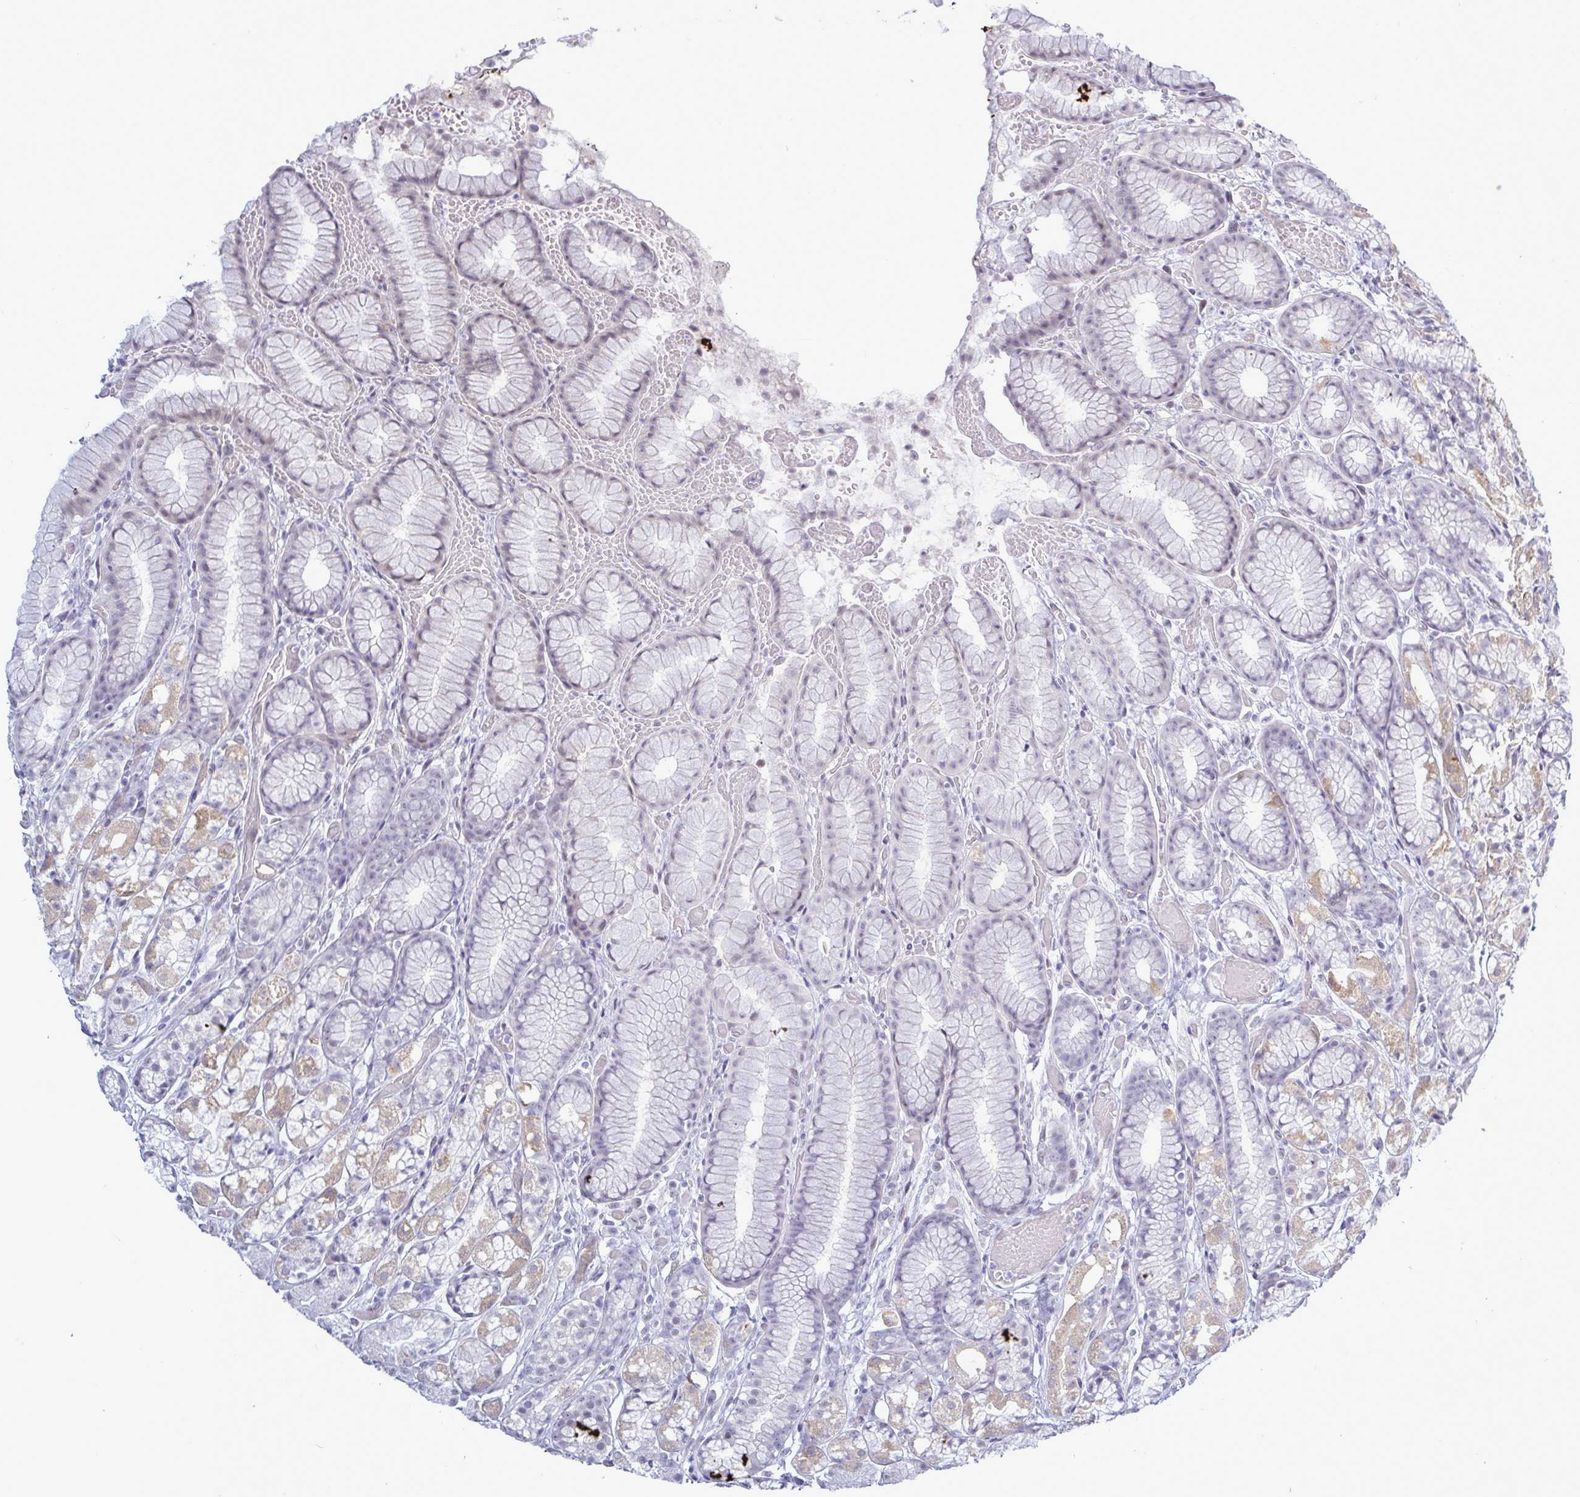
{"staining": {"intensity": "strong", "quantity": "<25%", "location": "cytoplasmic/membranous"}, "tissue": "stomach", "cell_type": "Glandular cells", "image_type": "normal", "snomed": [{"axis": "morphology", "description": "Normal tissue, NOS"}, {"axis": "topography", "description": "Smooth muscle"}, {"axis": "topography", "description": "Stomach"}], "caption": "Glandular cells display medium levels of strong cytoplasmic/membranous positivity in approximately <25% of cells in normal stomach.", "gene": "MFSD4A", "patient": {"sex": "male", "age": 70}}